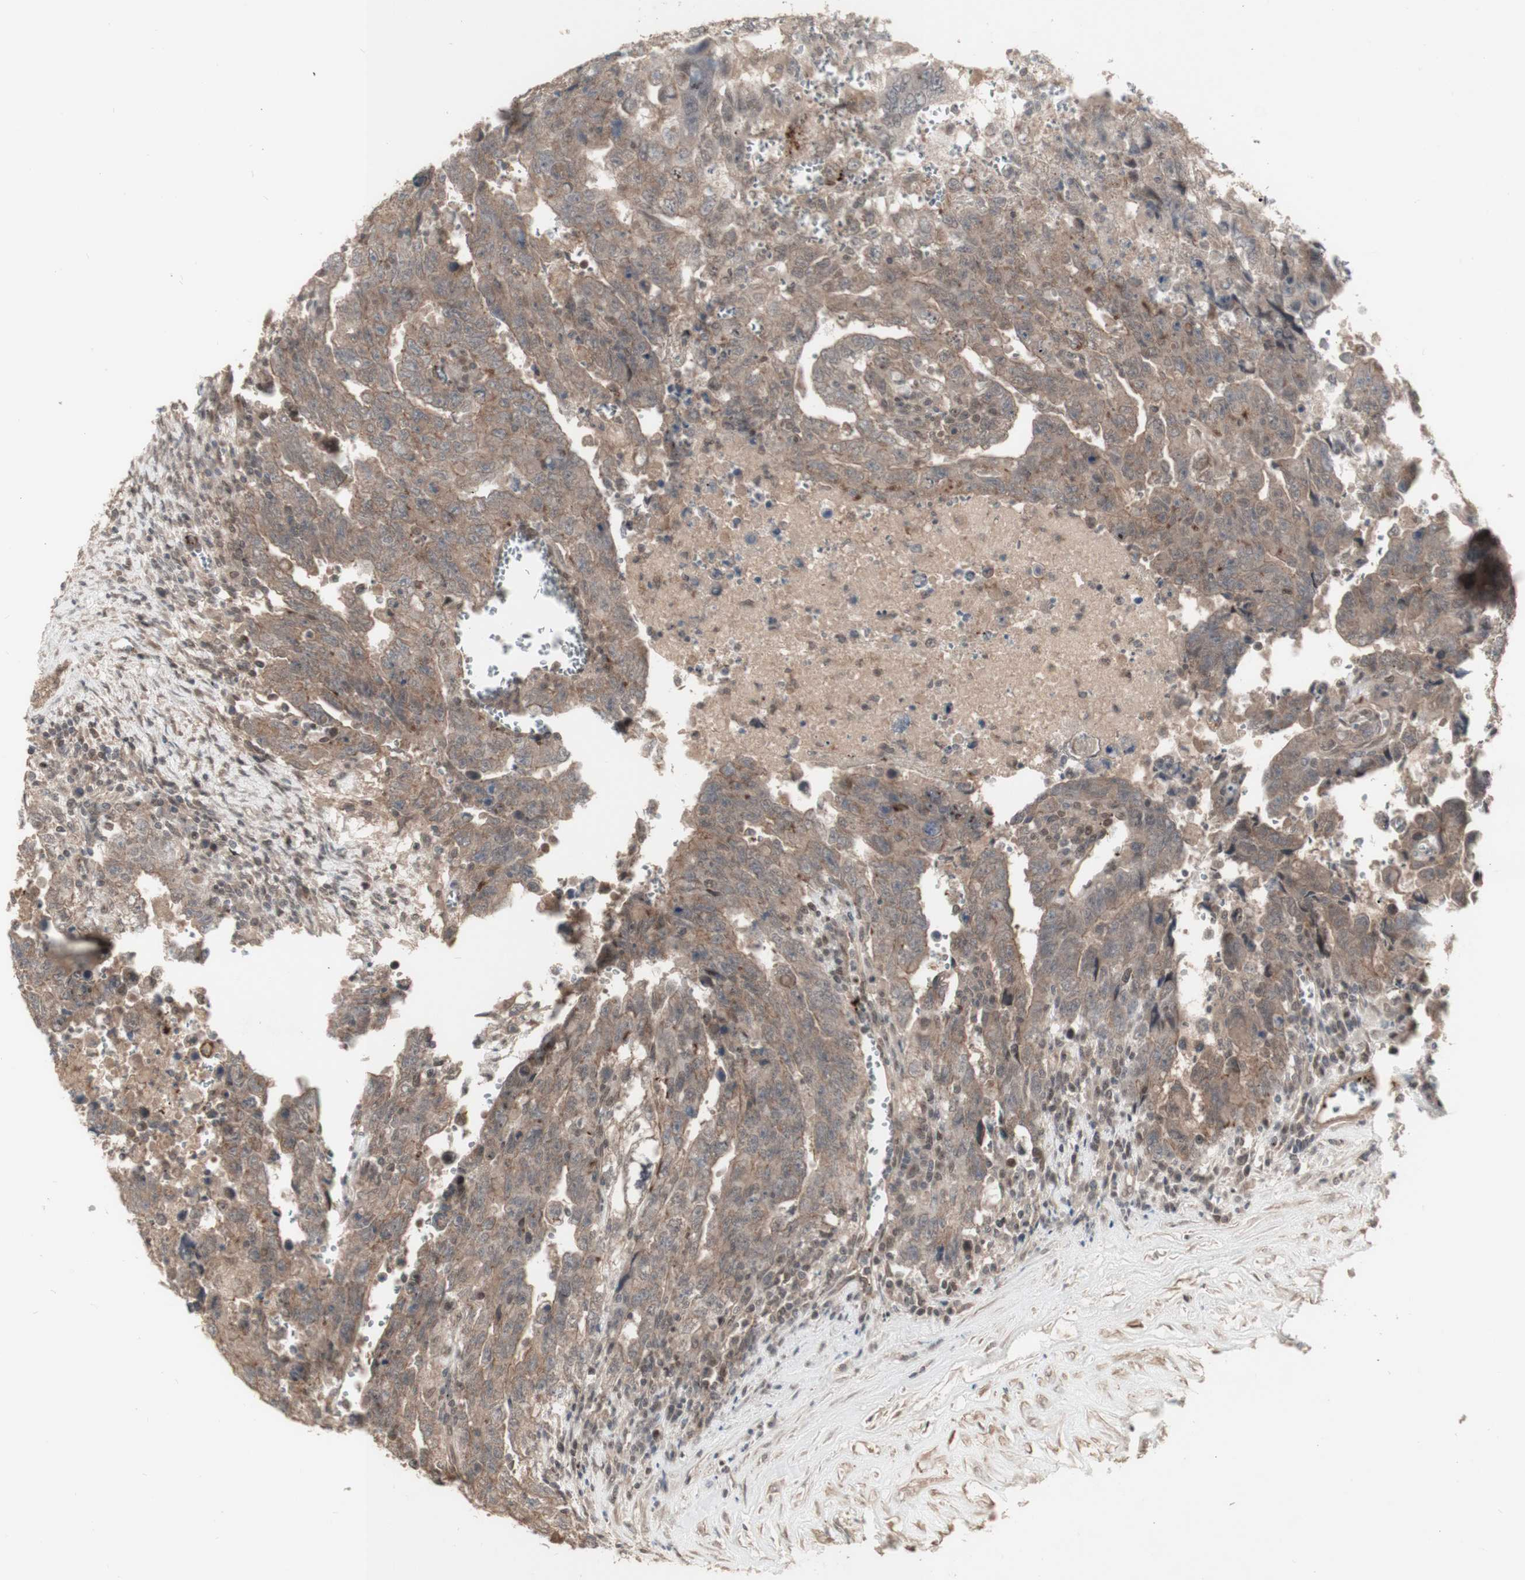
{"staining": {"intensity": "moderate", "quantity": ">75%", "location": "cytoplasmic/membranous"}, "tissue": "testis cancer", "cell_type": "Tumor cells", "image_type": "cancer", "snomed": [{"axis": "morphology", "description": "Carcinoma, Embryonal, NOS"}, {"axis": "topography", "description": "Testis"}], "caption": "A high-resolution photomicrograph shows IHC staining of testis cancer (embryonal carcinoma), which reveals moderate cytoplasmic/membranous positivity in about >75% of tumor cells.", "gene": "ALOX12", "patient": {"sex": "male", "age": 28}}